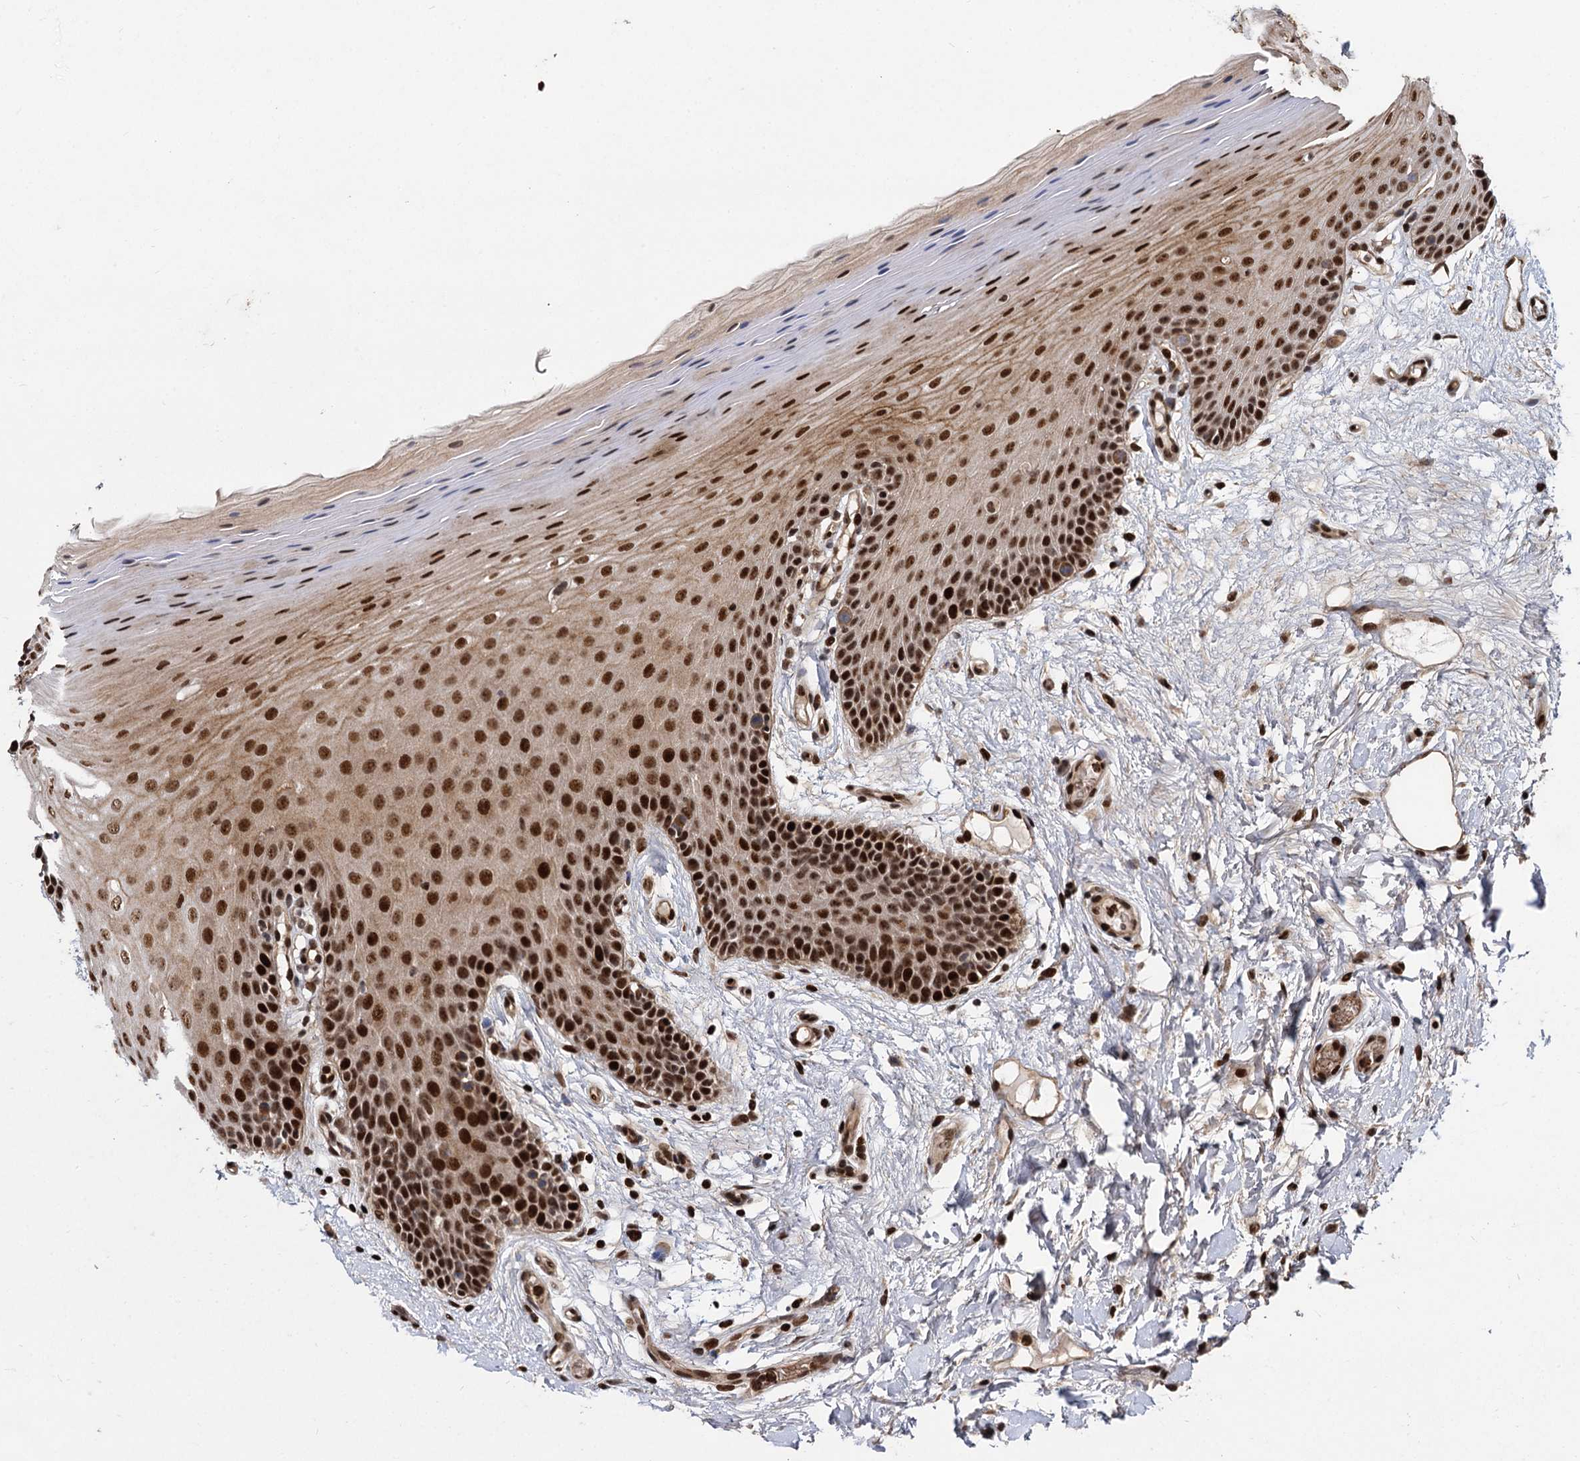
{"staining": {"intensity": "strong", "quantity": ">75%", "location": "nuclear"}, "tissue": "oral mucosa", "cell_type": "Squamous epithelial cells", "image_type": "normal", "snomed": [{"axis": "morphology", "description": "Normal tissue, NOS"}, {"axis": "topography", "description": "Oral tissue"}, {"axis": "topography", "description": "Tounge, NOS"}], "caption": "Oral mucosa was stained to show a protein in brown. There is high levels of strong nuclear expression in about >75% of squamous epithelial cells. (Stains: DAB (3,3'-diaminobenzidine) in brown, nuclei in blue, Microscopy: brightfield microscopy at high magnification).", "gene": "ANKRD49", "patient": {"sex": "male", "age": 47}}